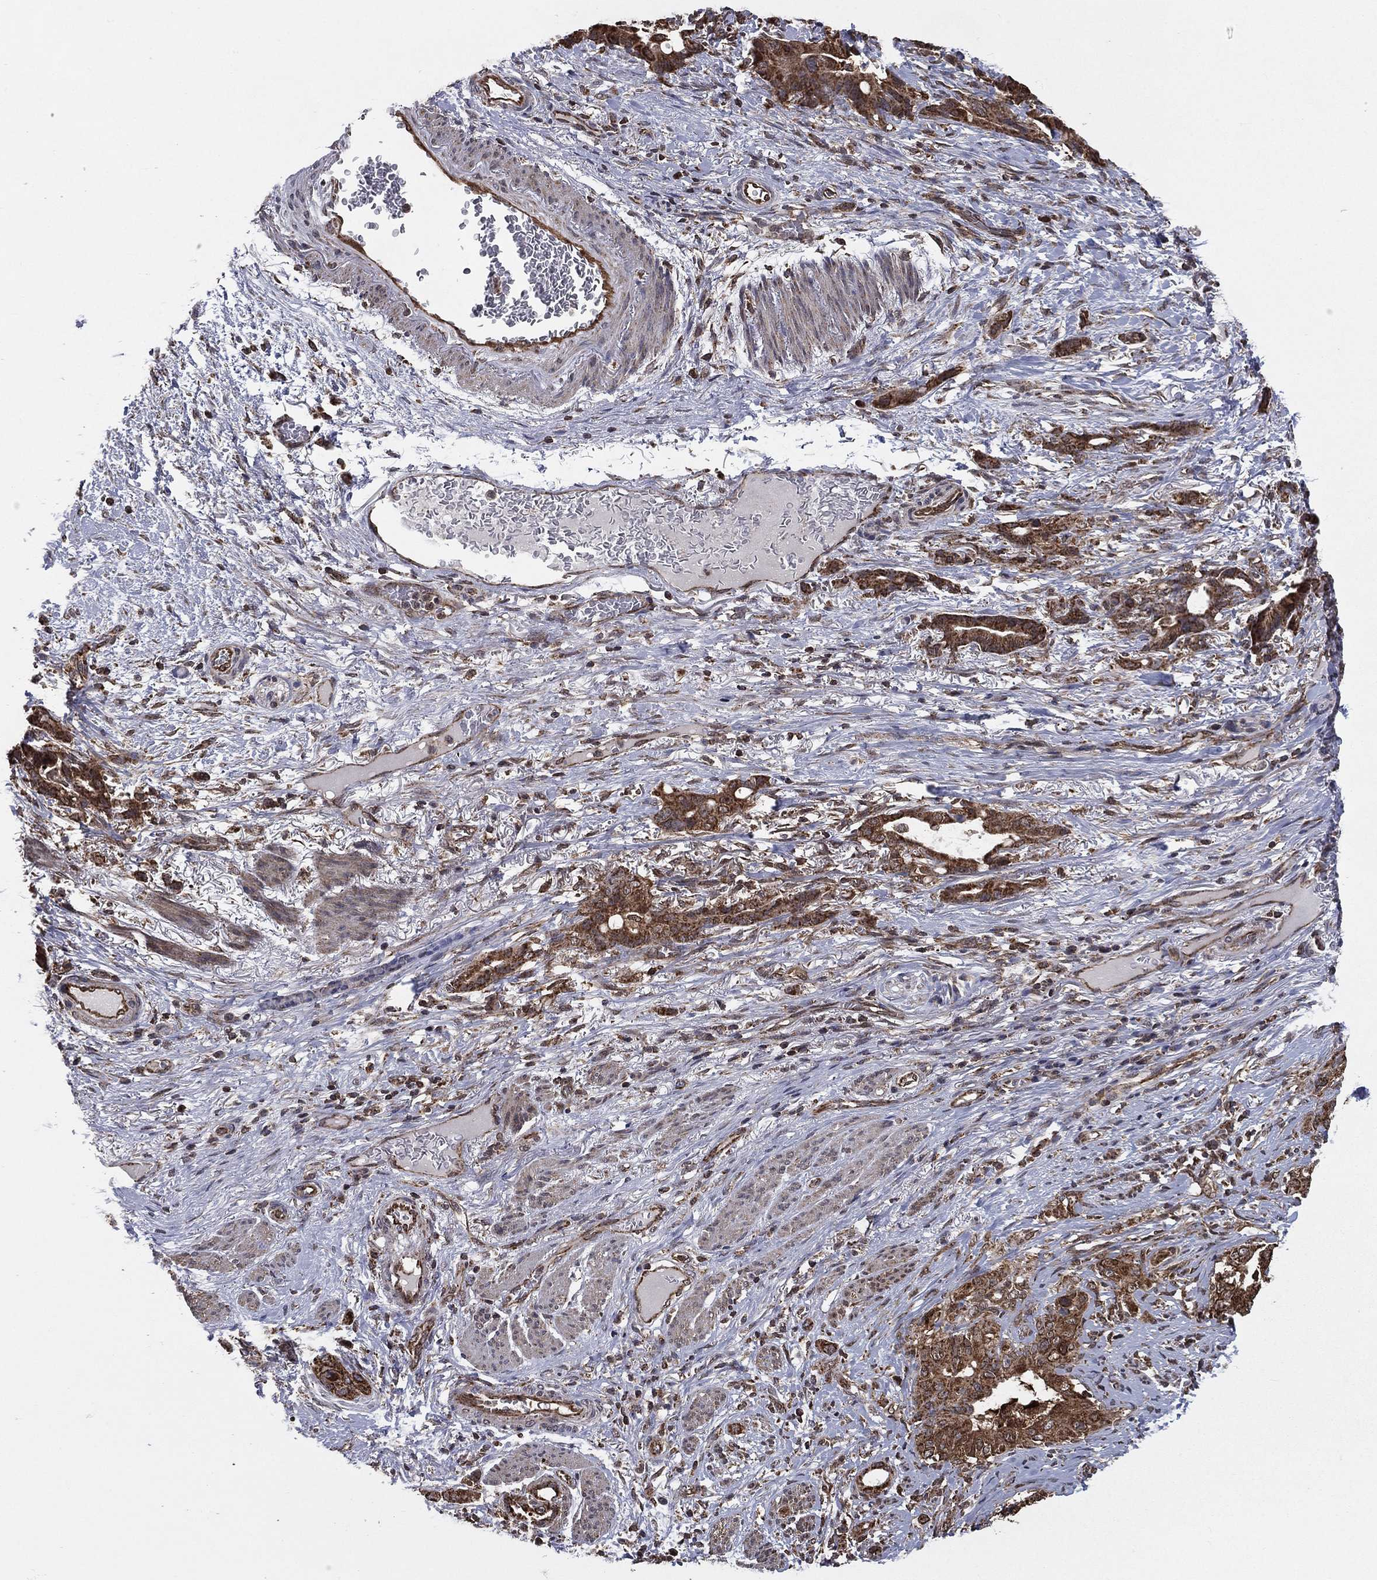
{"staining": {"intensity": "strong", "quantity": ">75%", "location": "cytoplasmic/membranous"}, "tissue": "stomach cancer", "cell_type": "Tumor cells", "image_type": "cancer", "snomed": [{"axis": "morphology", "description": "Normal tissue, NOS"}, {"axis": "morphology", "description": "Adenocarcinoma, NOS"}, {"axis": "topography", "description": "Esophagus"}, {"axis": "topography", "description": "Stomach, upper"}], "caption": "Stomach cancer (adenocarcinoma) tissue demonstrates strong cytoplasmic/membranous positivity in about >75% of tumor cells, visualized by immunohistochemistry.", "gene": "RIGI", "patient": {"sex": "male", "age": 62}}